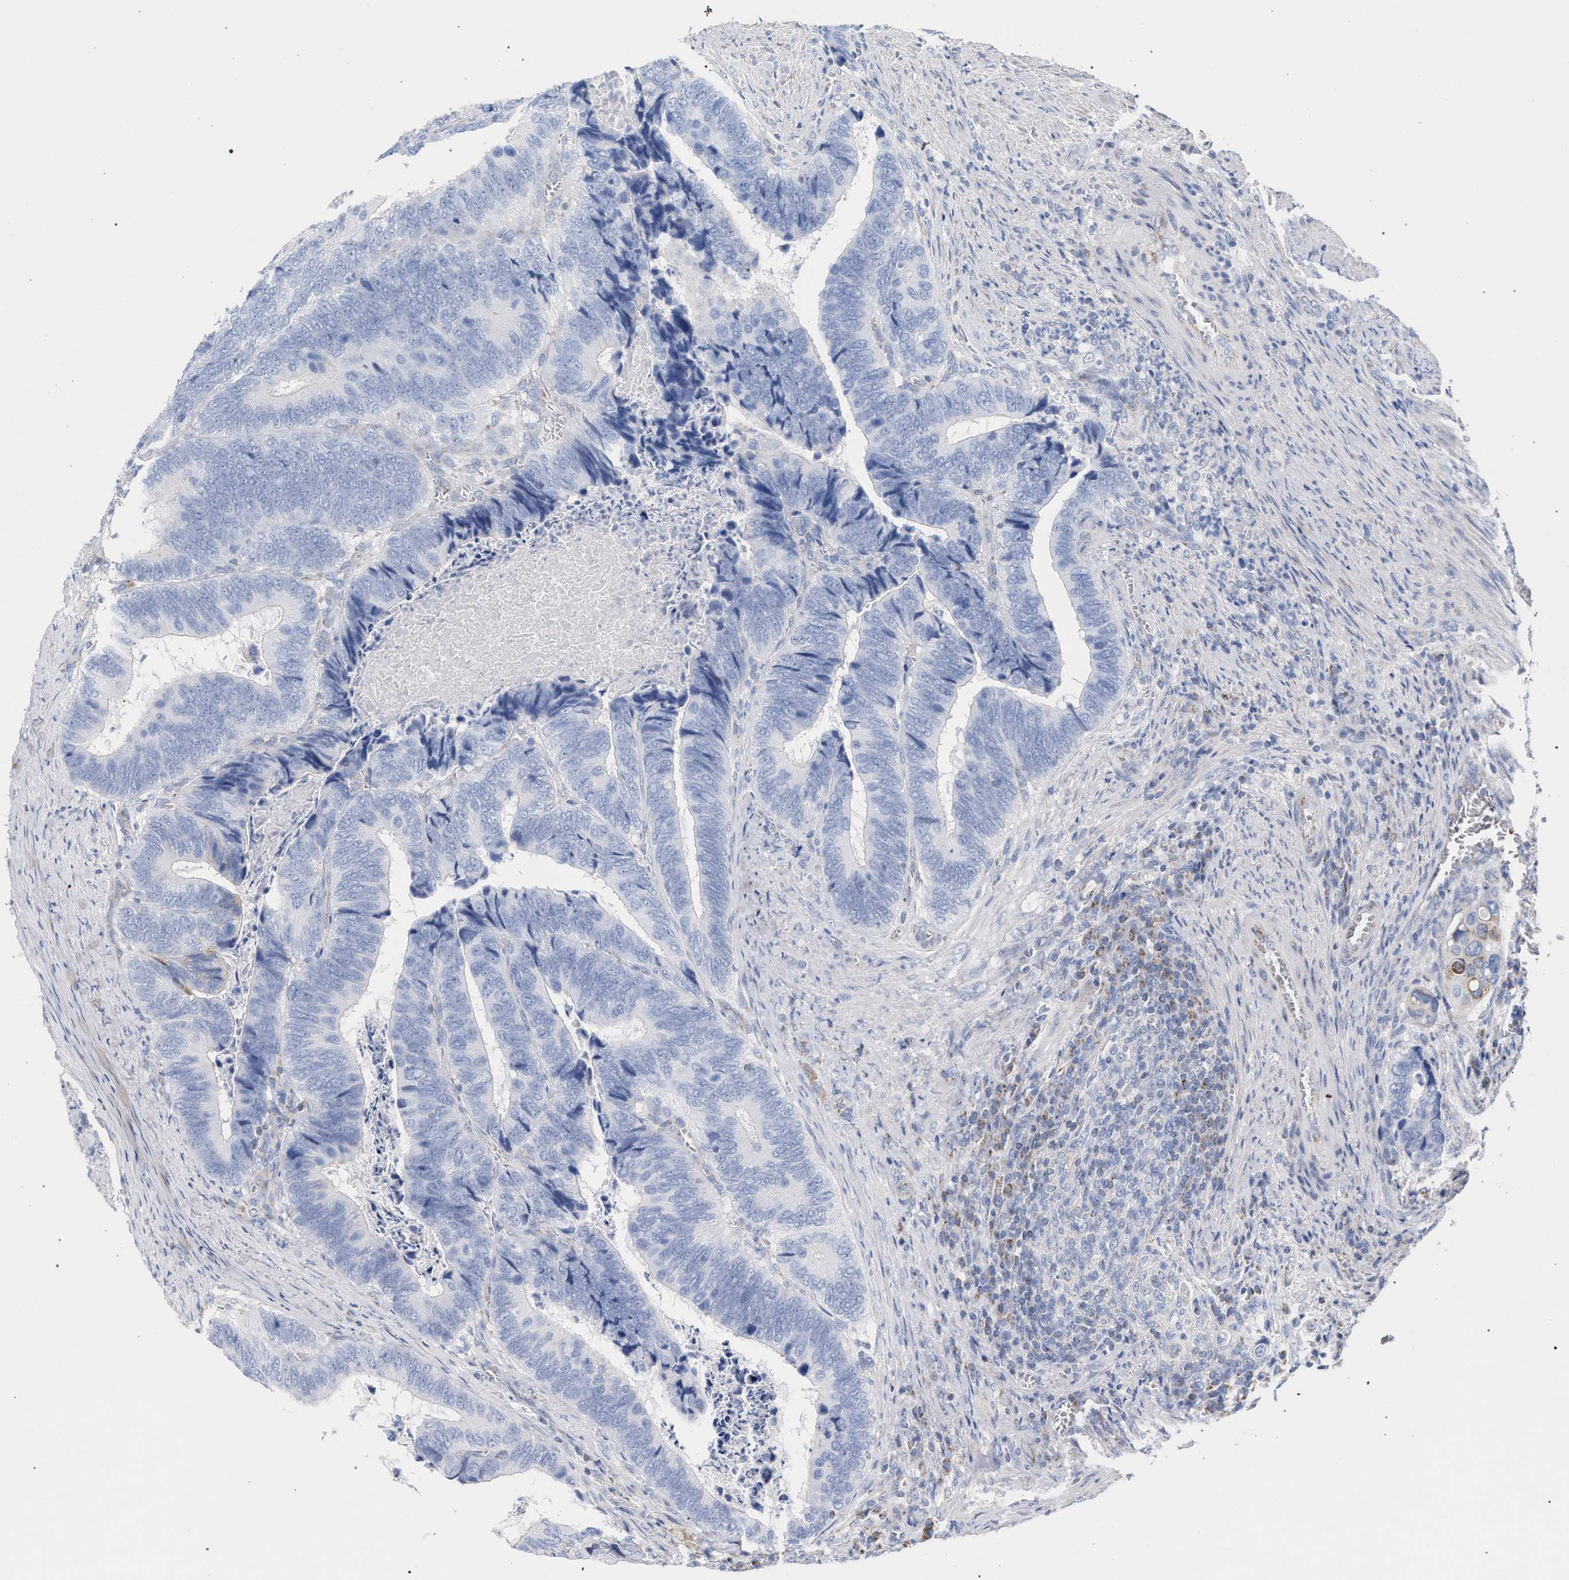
{"staining": {"intensity": "moderate", "quantity": "<25%", "location": "cytoplasmic/membranous"}, "tissue": "colorectal cancer", "cell_type": "Tumor cells", "image_type": "cancer", "snomed": [{"axis": "morphology", "description": "Adenocarcinoma, NOS"}, {"axis": "topography", "description": "Colon"}], "caption": "Human colorectal adenocarcinoma stained for a protein (brown) demonstrates moderate cytoplasmic/membranous positive positivity in about <25% of tumor cells.", "gene": "ECI2", "patient": {"sex": "male", "age": 72}}